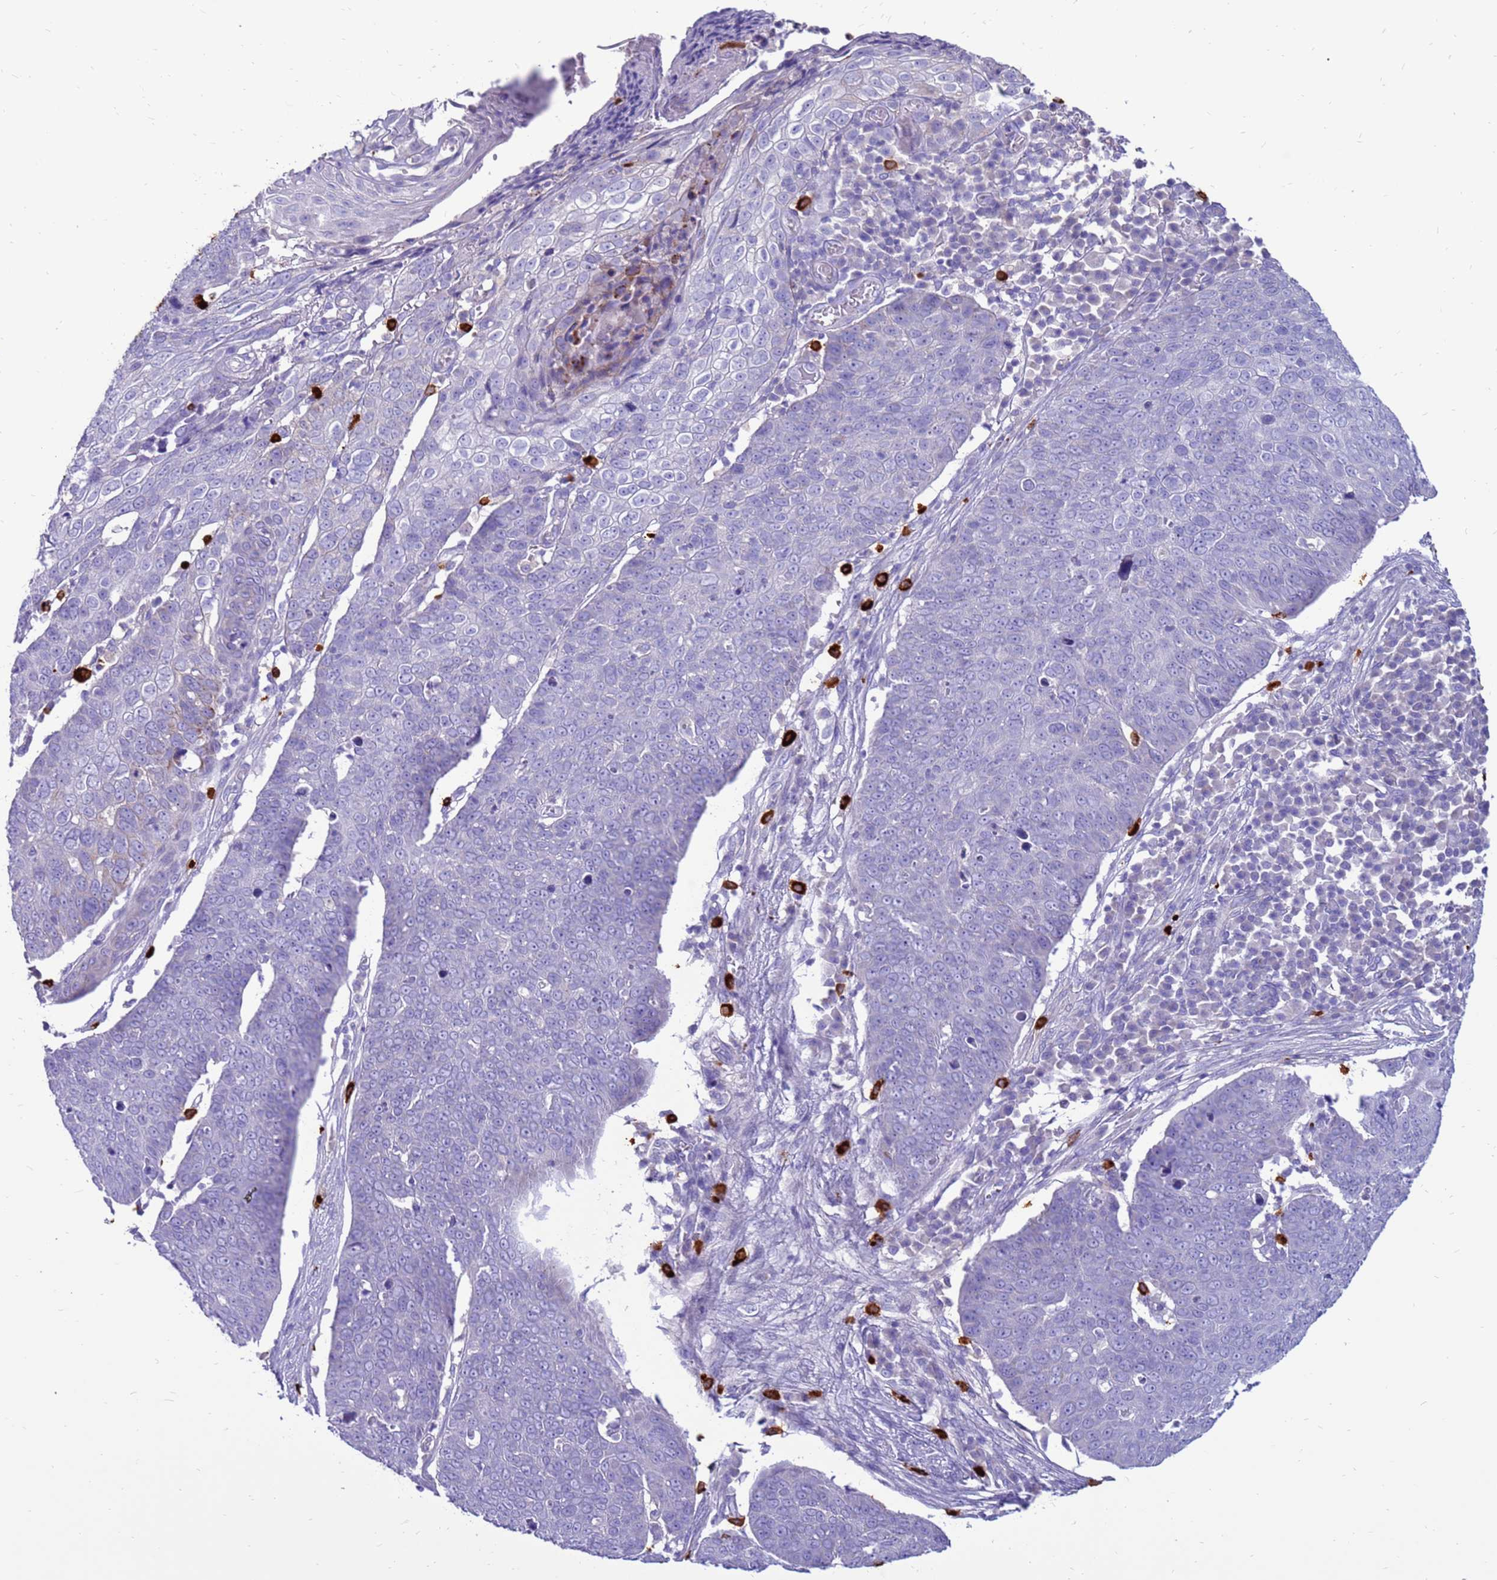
{"staining": {"intensity": "negative", "quantity": "none", "location": "none"}, "tissue": "skin cancer", "cell_type": "Tumor cells", "image_type": "cancer", "snomed": [{"axis": "morphology", "description": "Squamous cell carcinoma, NOS"}, {"axis": "topography", "description": "Skin"}], "caption": "Immunohistochemistry (IHC) image of neoplastic tissue: human squamous cell carcinoma (skin) stained with DAB shows no significant protein positivity in tumor cells.", "gene": "PDE10A", "patient": {"sex": "male", "age": 71}}